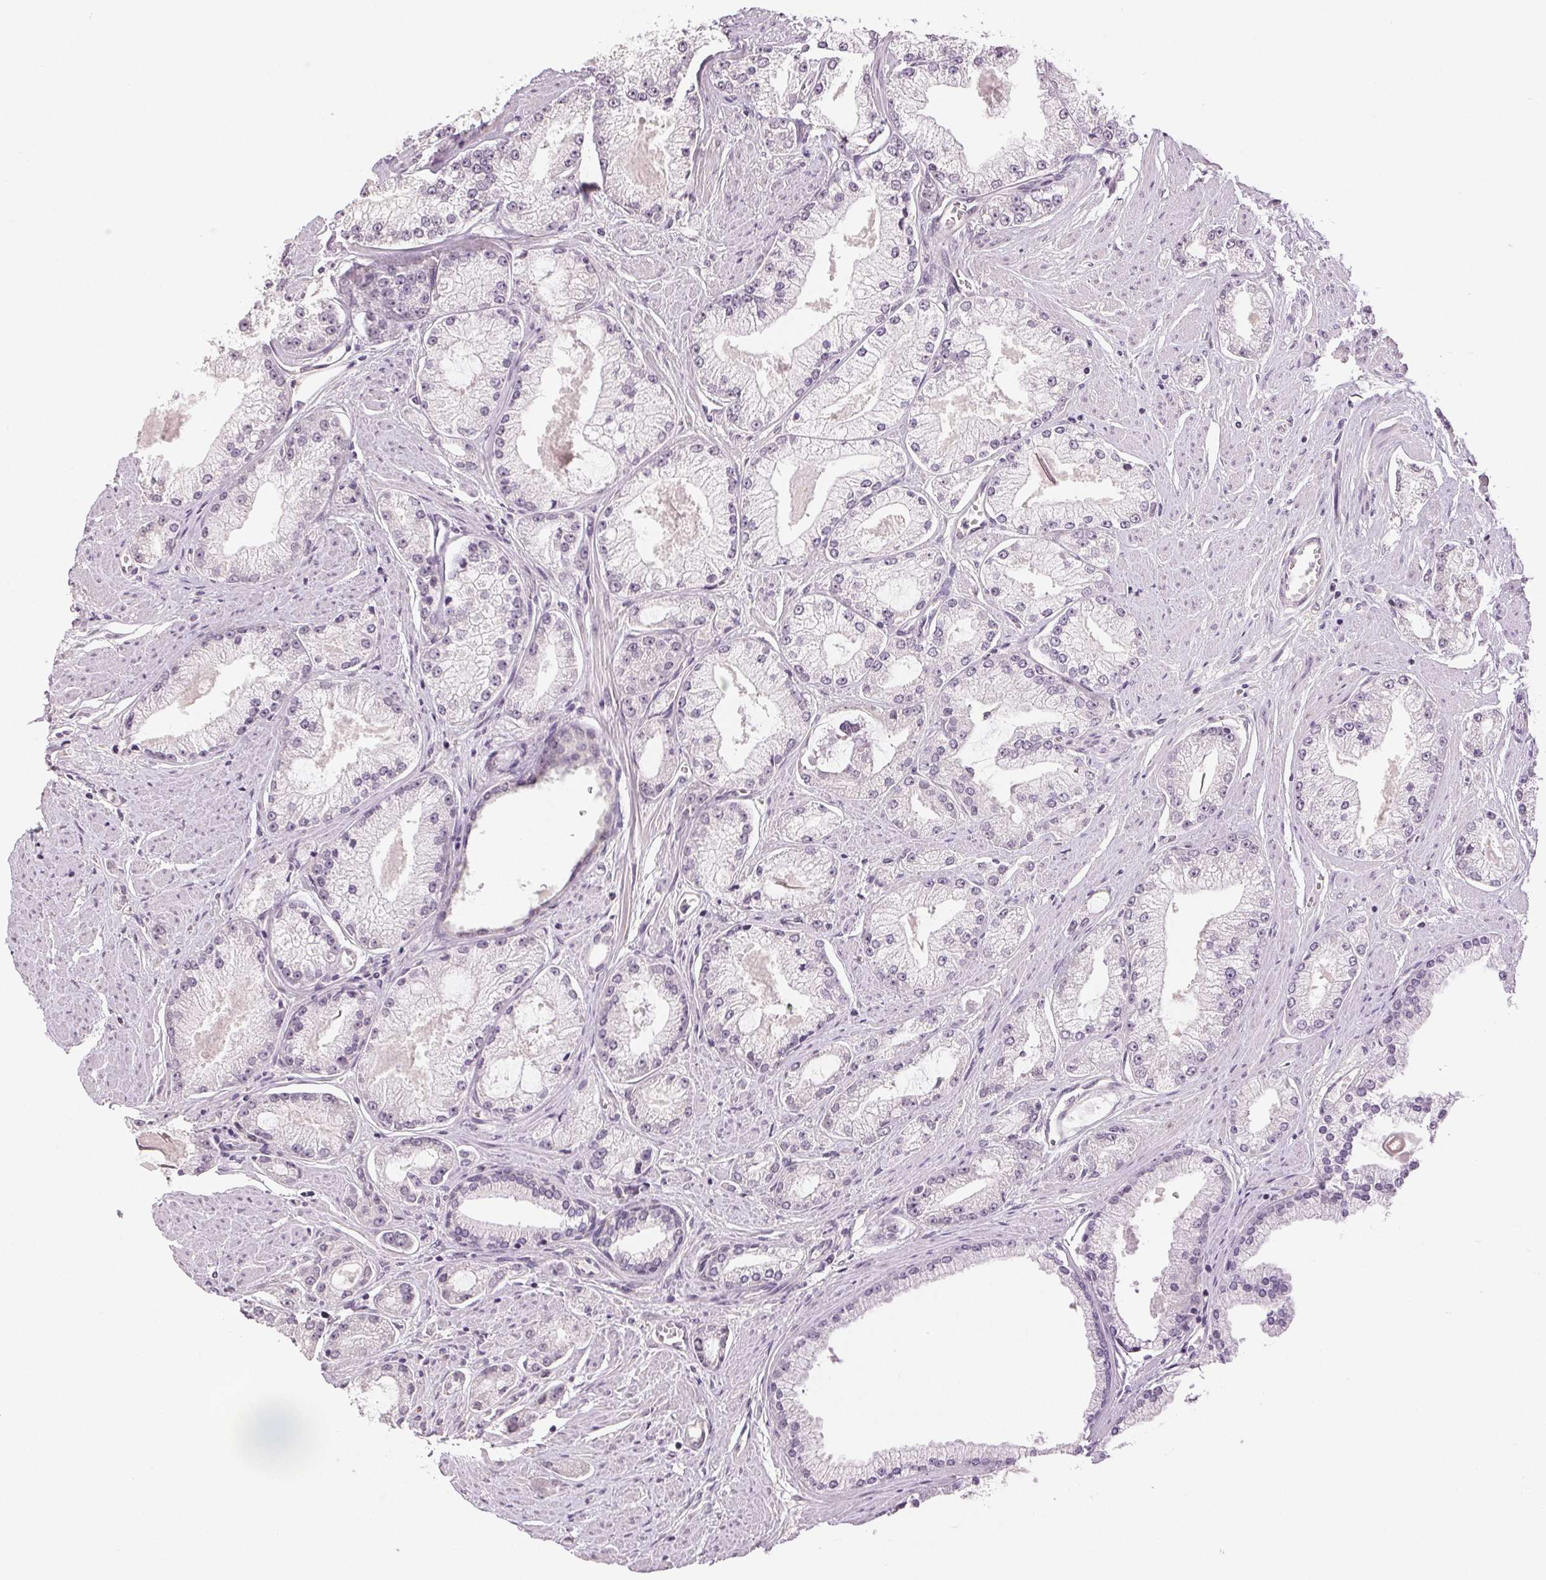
{"staining": {"intensity": "negative", "quantity": "none", "location": "none"}, "tissue": "prostate cancer", "cell_type": "Tumor cells", "image_type": "cancer", "snomed": [{"axis": "morphology", "description": "Adenocarcinoma, High grade"}, {"axis": "topography", "description": "Prostate"}], "caption": "Immunohistochemical staining of human prostate cancer exhibits no significant expression in tumor cells. (DAB IHC visualized using brightfield microscopy, high magnification).", "gene": "PLCB1", "patient": {"sex": "male", "age": 68}}